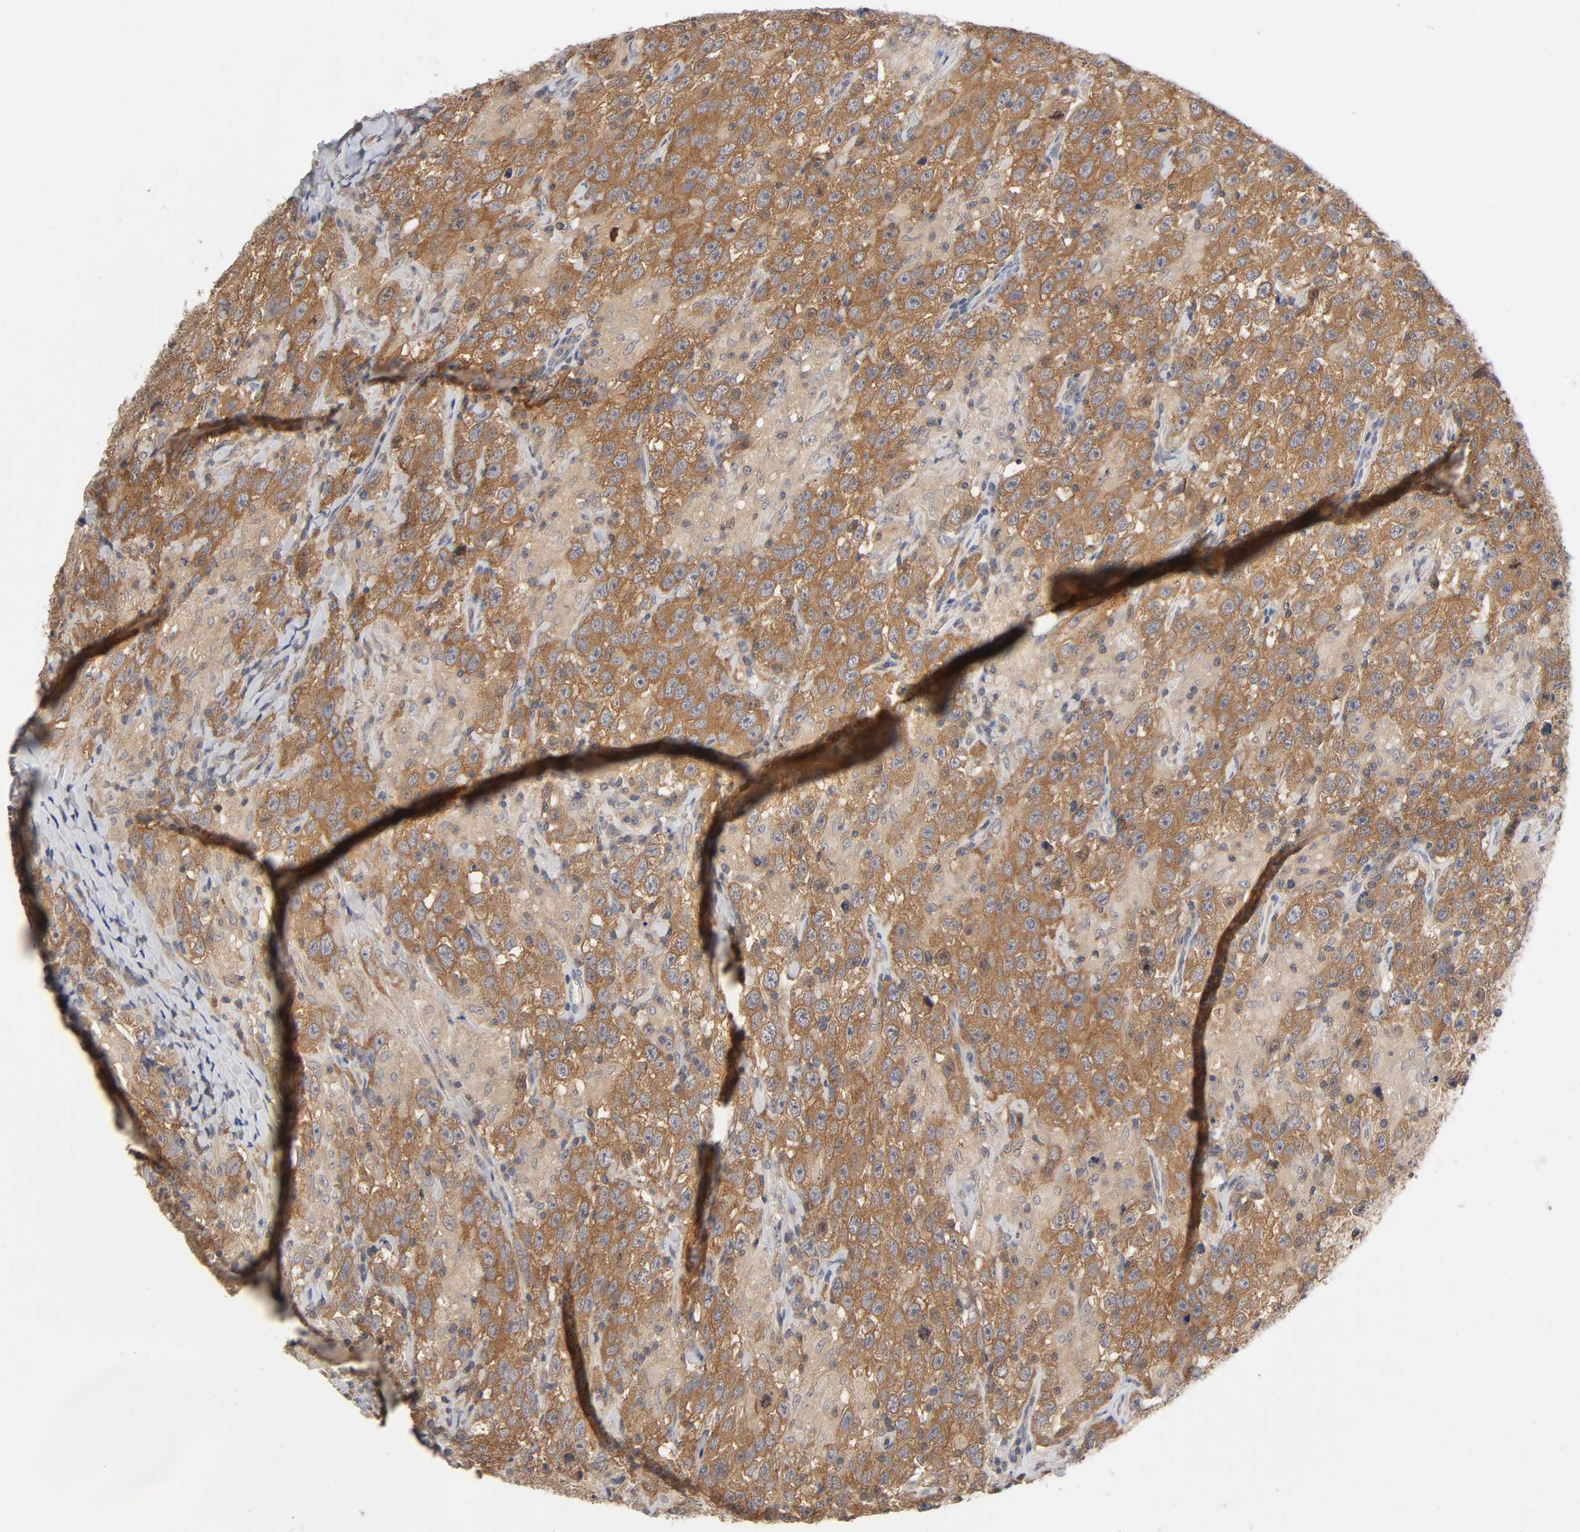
{"staining": {"intensity": "moderate", "quantity": ">75%", "location": "cytoplasmic/membranous"}, "tissue": "testis cancer", "cell_type": "Tumor cells", "image_type": "cancer", "snomed": [{"axis": "morphology", "description": "Seminoma, NOS"}, {"axis": "topography", "description": "Testis"}], "caption": "Tumor cells demonstrate medium levels of moderate cytoplasmic/membranous staining in about >75% of cells in human testis seminoma.", "gene": "CPB2", "patient": {"sex": "male", "age": 41}}